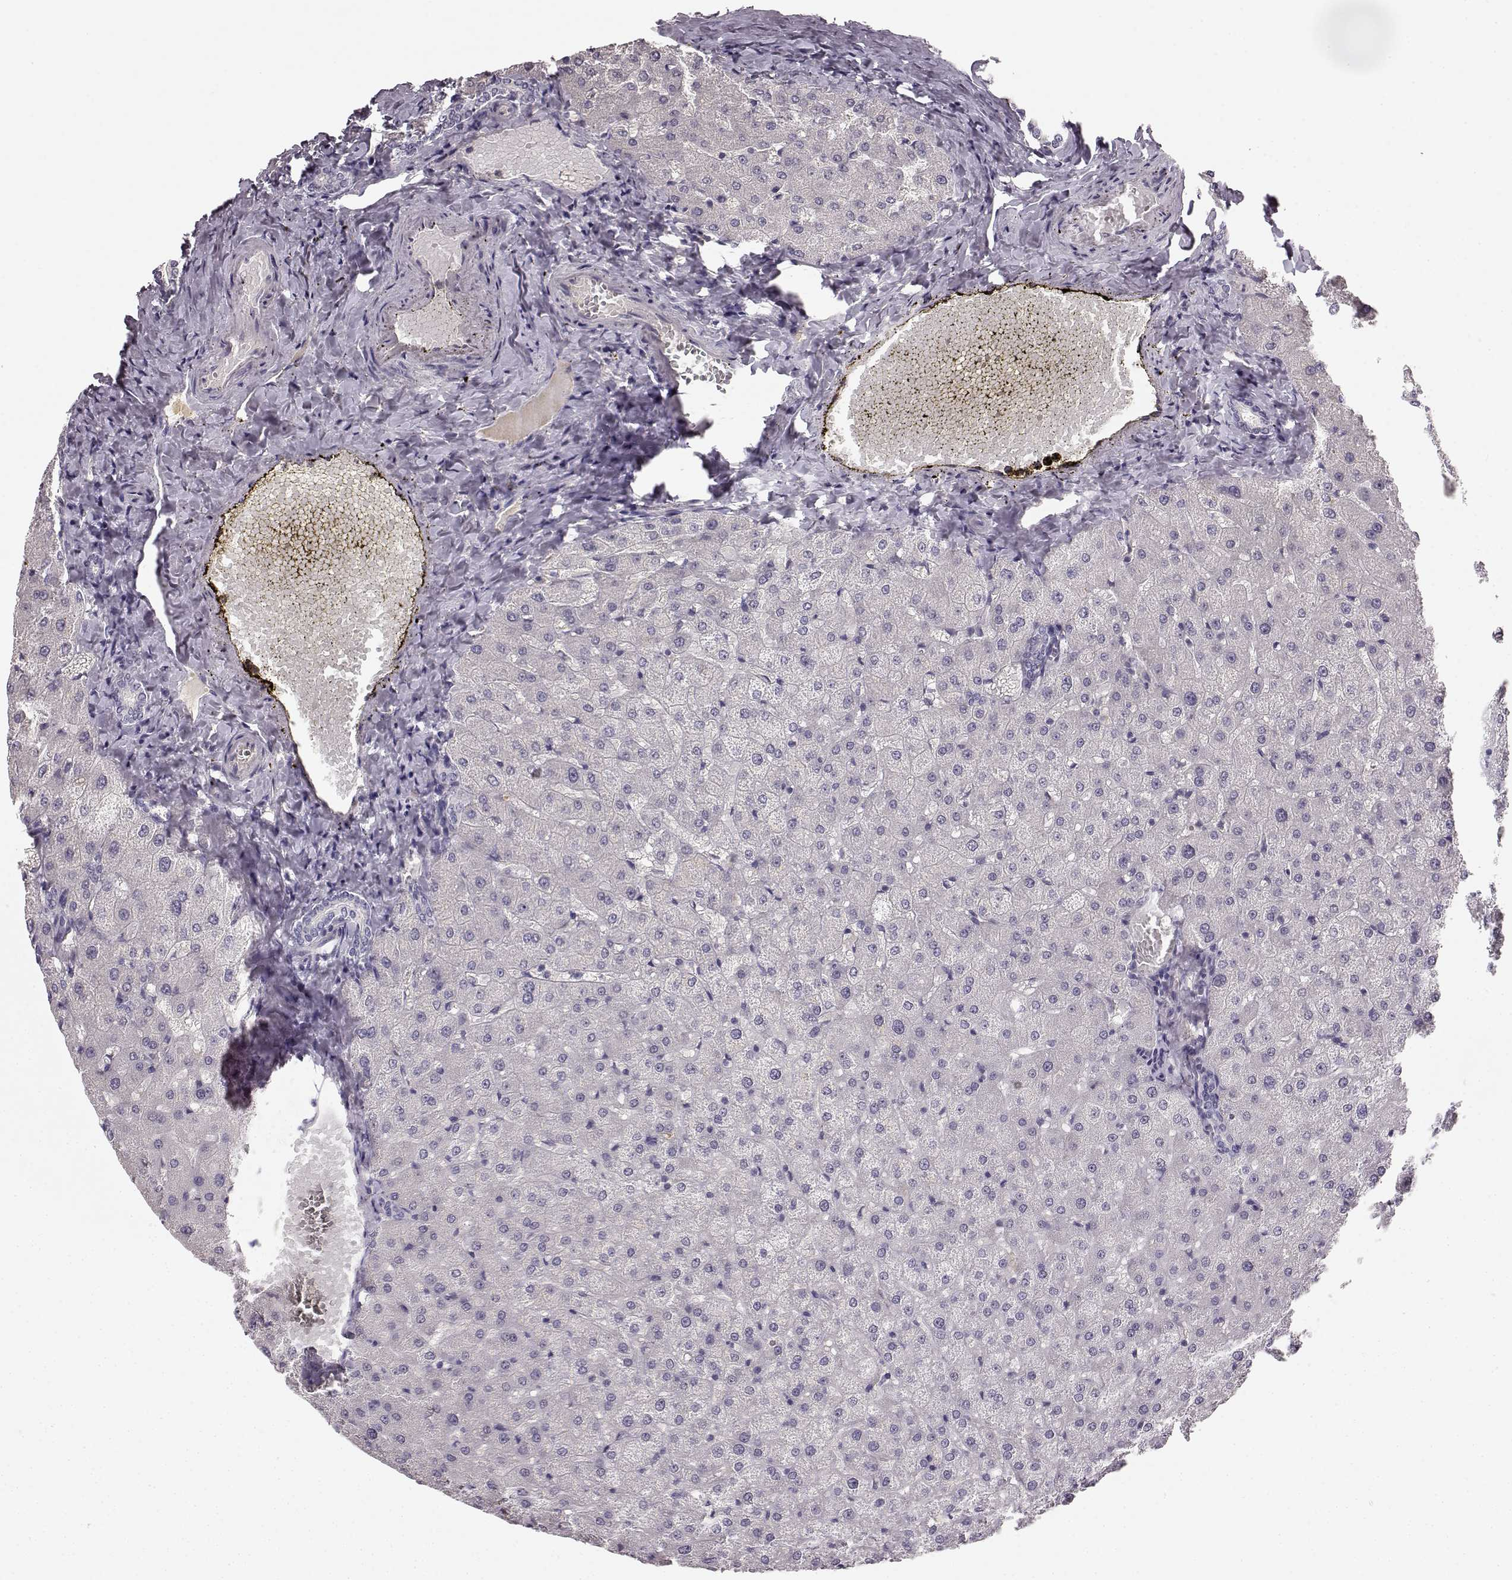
{"staining": {"intensity": "negative", "quantity": "none", "location": "none"}, "tissue": "liver", "cell_type": "Cholangiocytes", "image_type": "normal", "snomed": [{"axis": "morphology", "description": "Normal tissue, NOS"}, {"axis": "topography", "description": "Liver"}], "caption": "The micrograph demonstrates no significant staining in cholangiocytes of liver. (DAB IHC, high magnification).", "gene": "KIAA0319", "patient": {"sex": "female", "age": 50}}